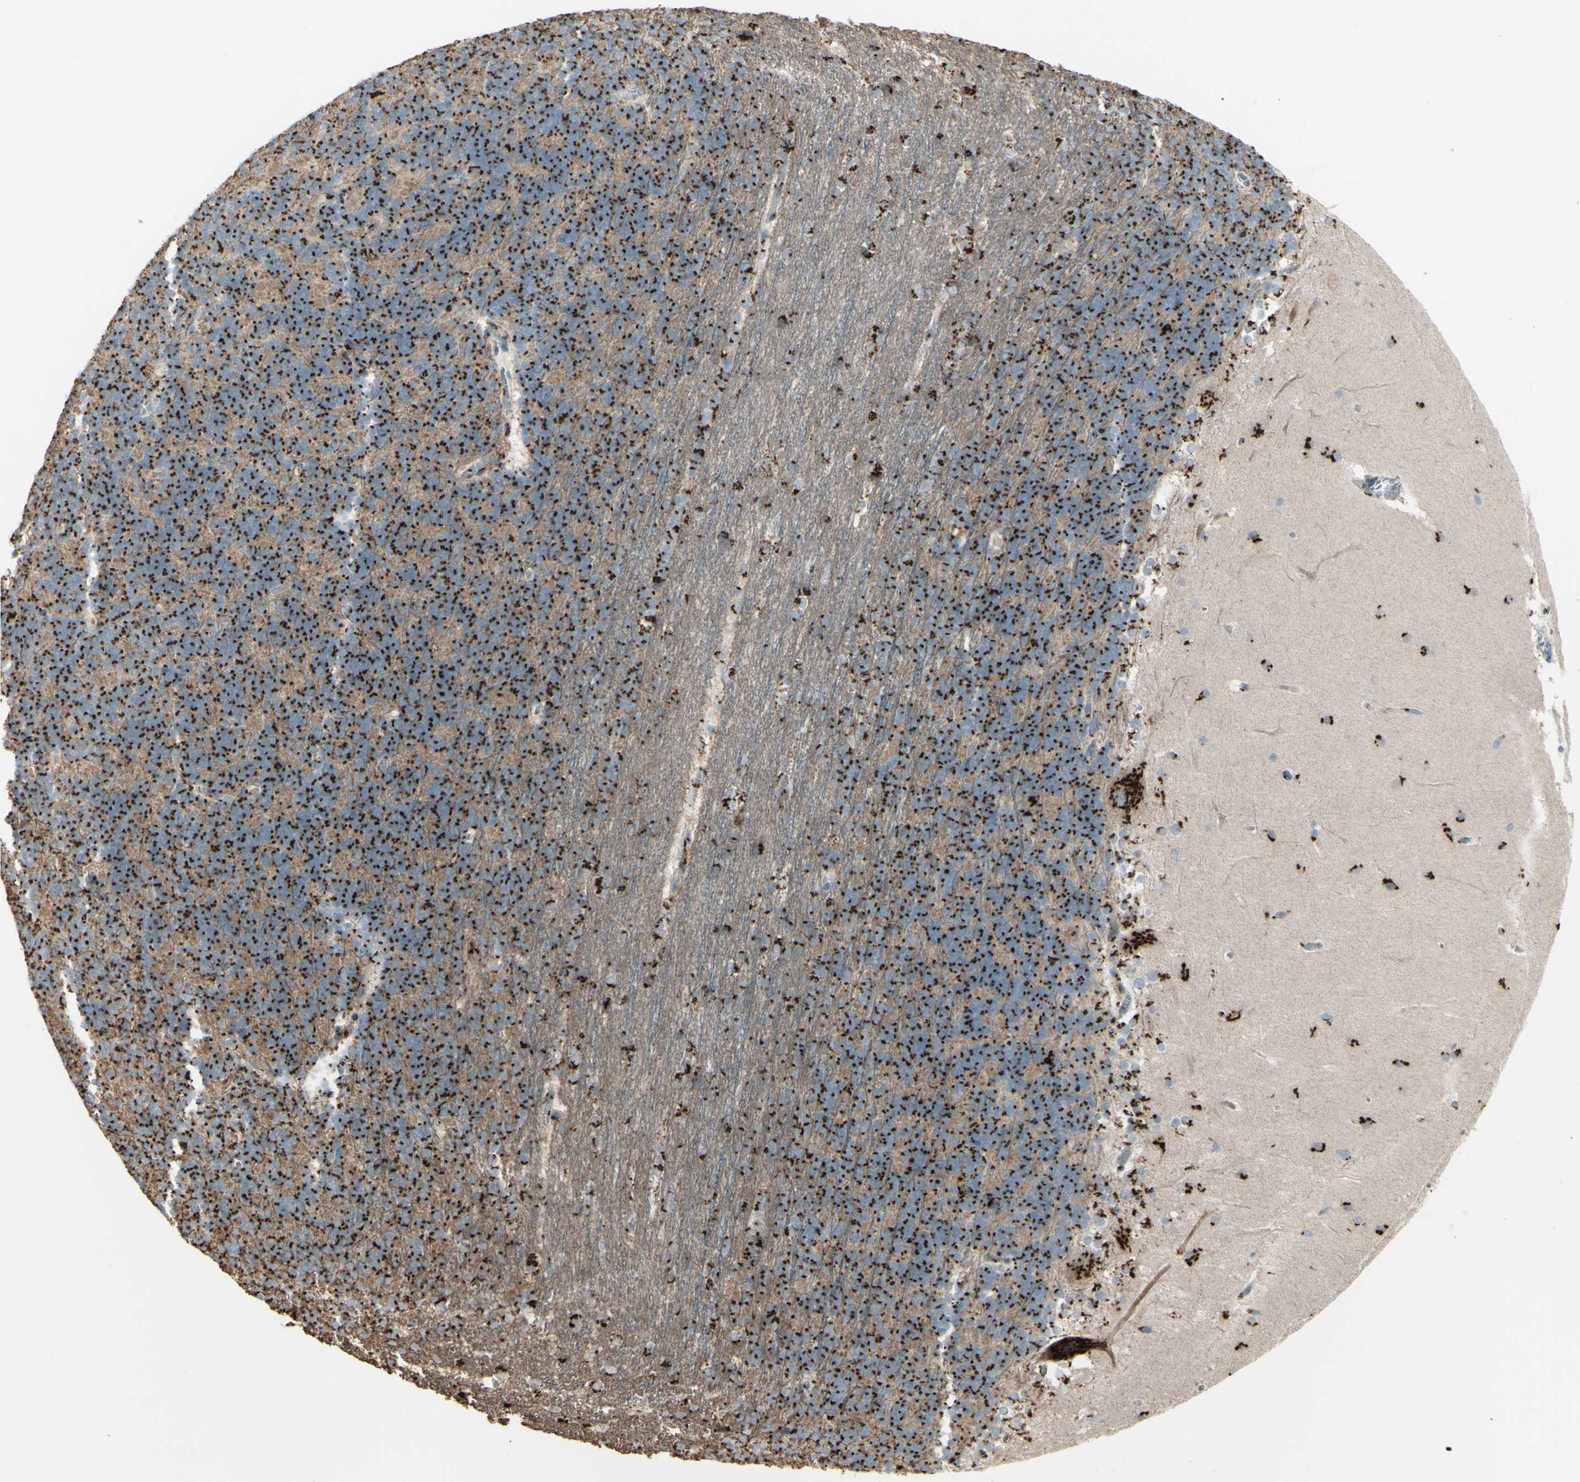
{"staining": {"intensity": "moderate", "quantity": ">75%", "location": "cytoplasmic/membranous"}, "tissue": "cerebellum", "cell_type": "Cells in granular layer", "image_type": "normal", "snomed": [{"axis": "morphology", "description": "Normal tissue, NOS"}, {"axis": "topography", "description": "Cerebellum"}], "caption": "A high-resolution photomicrograph shows IHC staining of unremarkable cerebellum, which reveals moderate cytoplasmic/membranous staining in approximately >75% of cells in granular layer. Using DAB (brown) and hematoxylin (blue) stains, captured at high magnification using brightfield microscopy.", "gene": "BPNT2", "patient": {"sex": "female", "age": 19}}